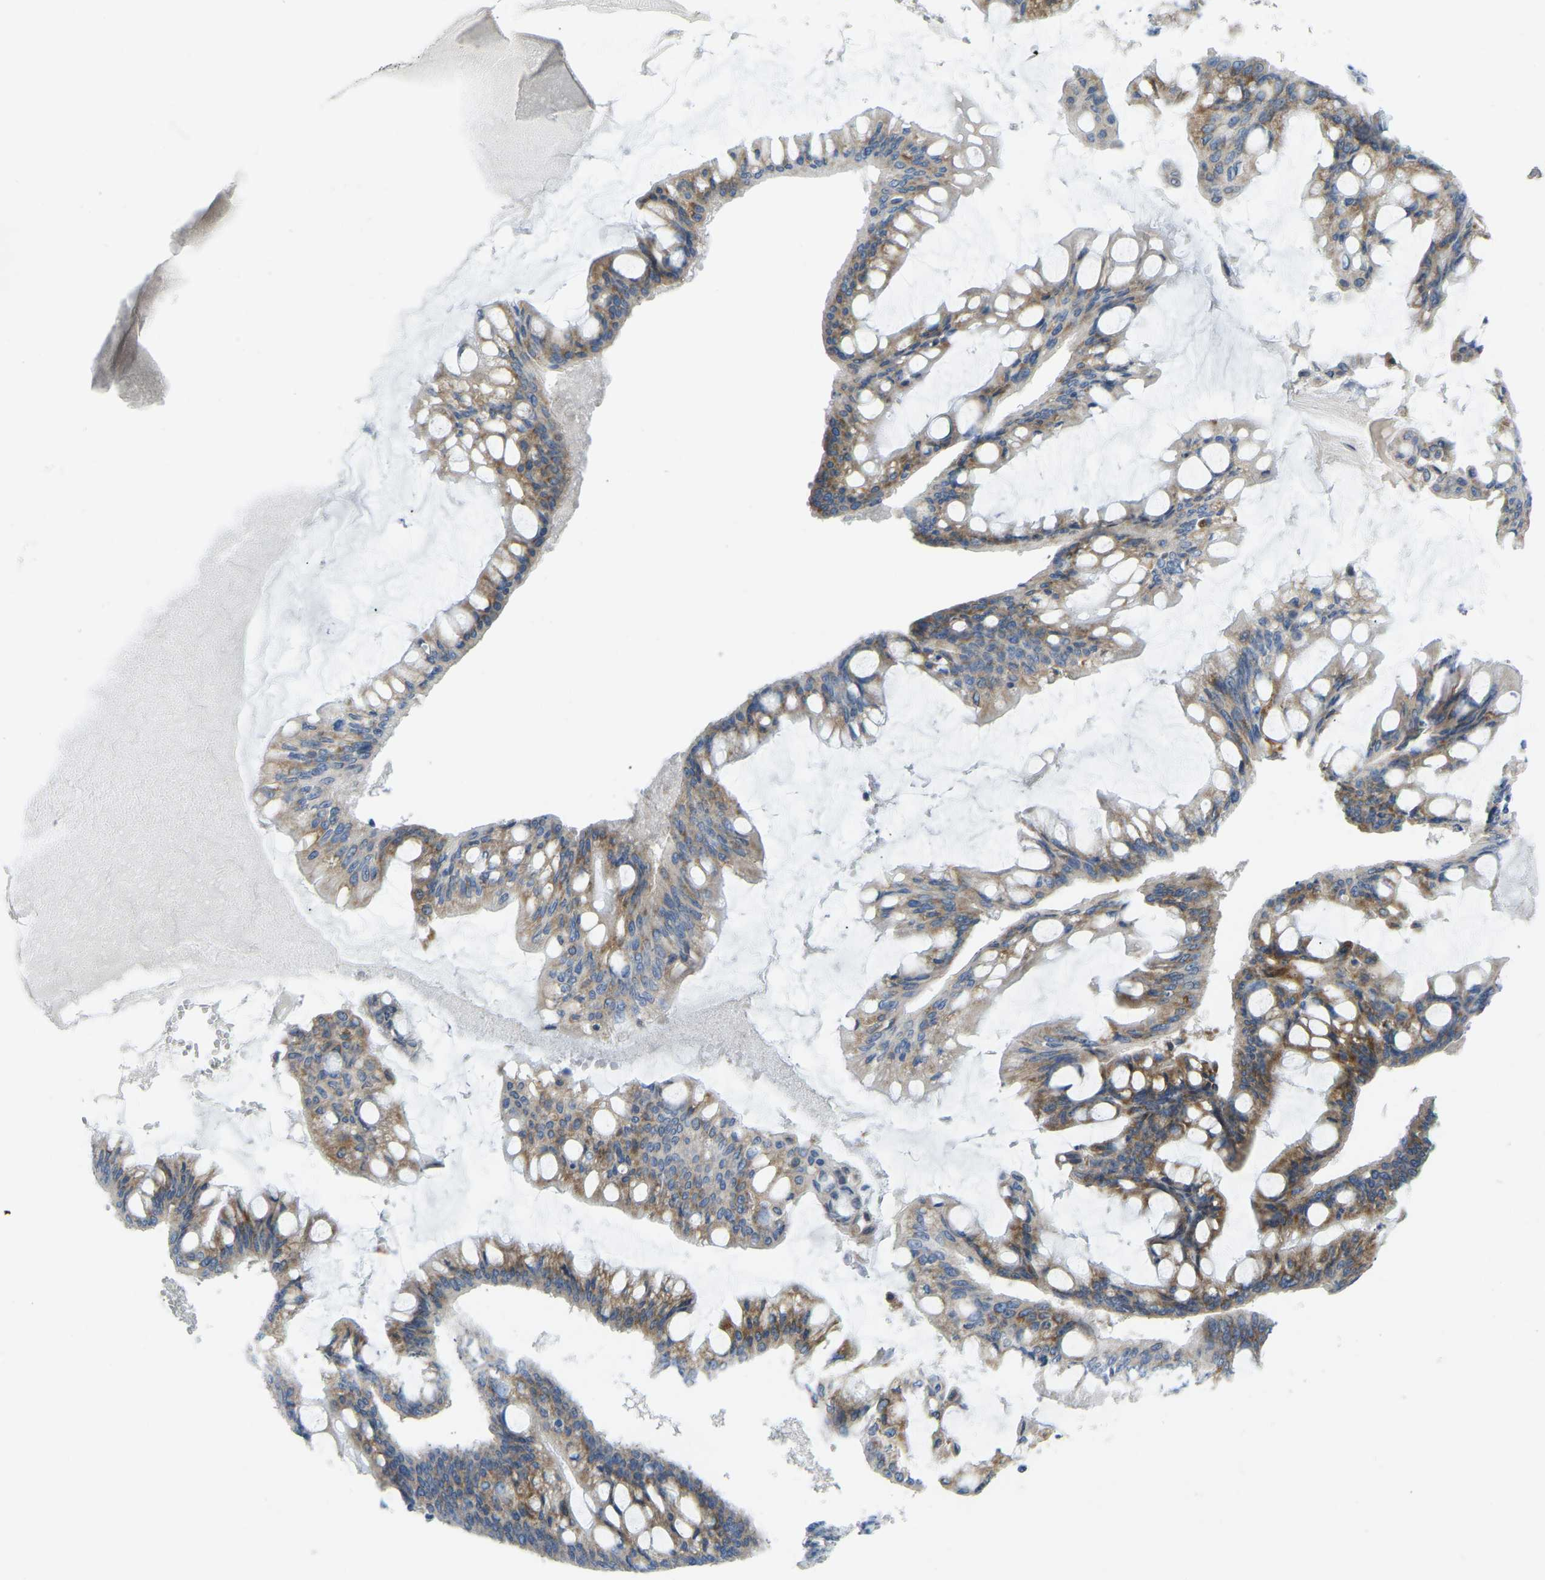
{"staining": {"intensity": "moderate", "quantity": ">75%", "location": "cytoplasmic/membranous"}, "tissue": "ovarian cancer", "cell_type": "Tumor cells", "image_type": "cancer", "snomed": [{"axis": "morphology", "description": "Cystadenocarcinoma, mucinous, NOS"}, {"axis": "topography", "description": "Ovary"}], "caption": "There is medium levels of moderate cytoplasmic/membranous expression in tumor cells of mucinous cystadenocarcinoma (ovarian), as demonstrated by immunohistochemical staining (brown color).", "gene": "SND1", "patient": {"sex": "female", "age": 73}}